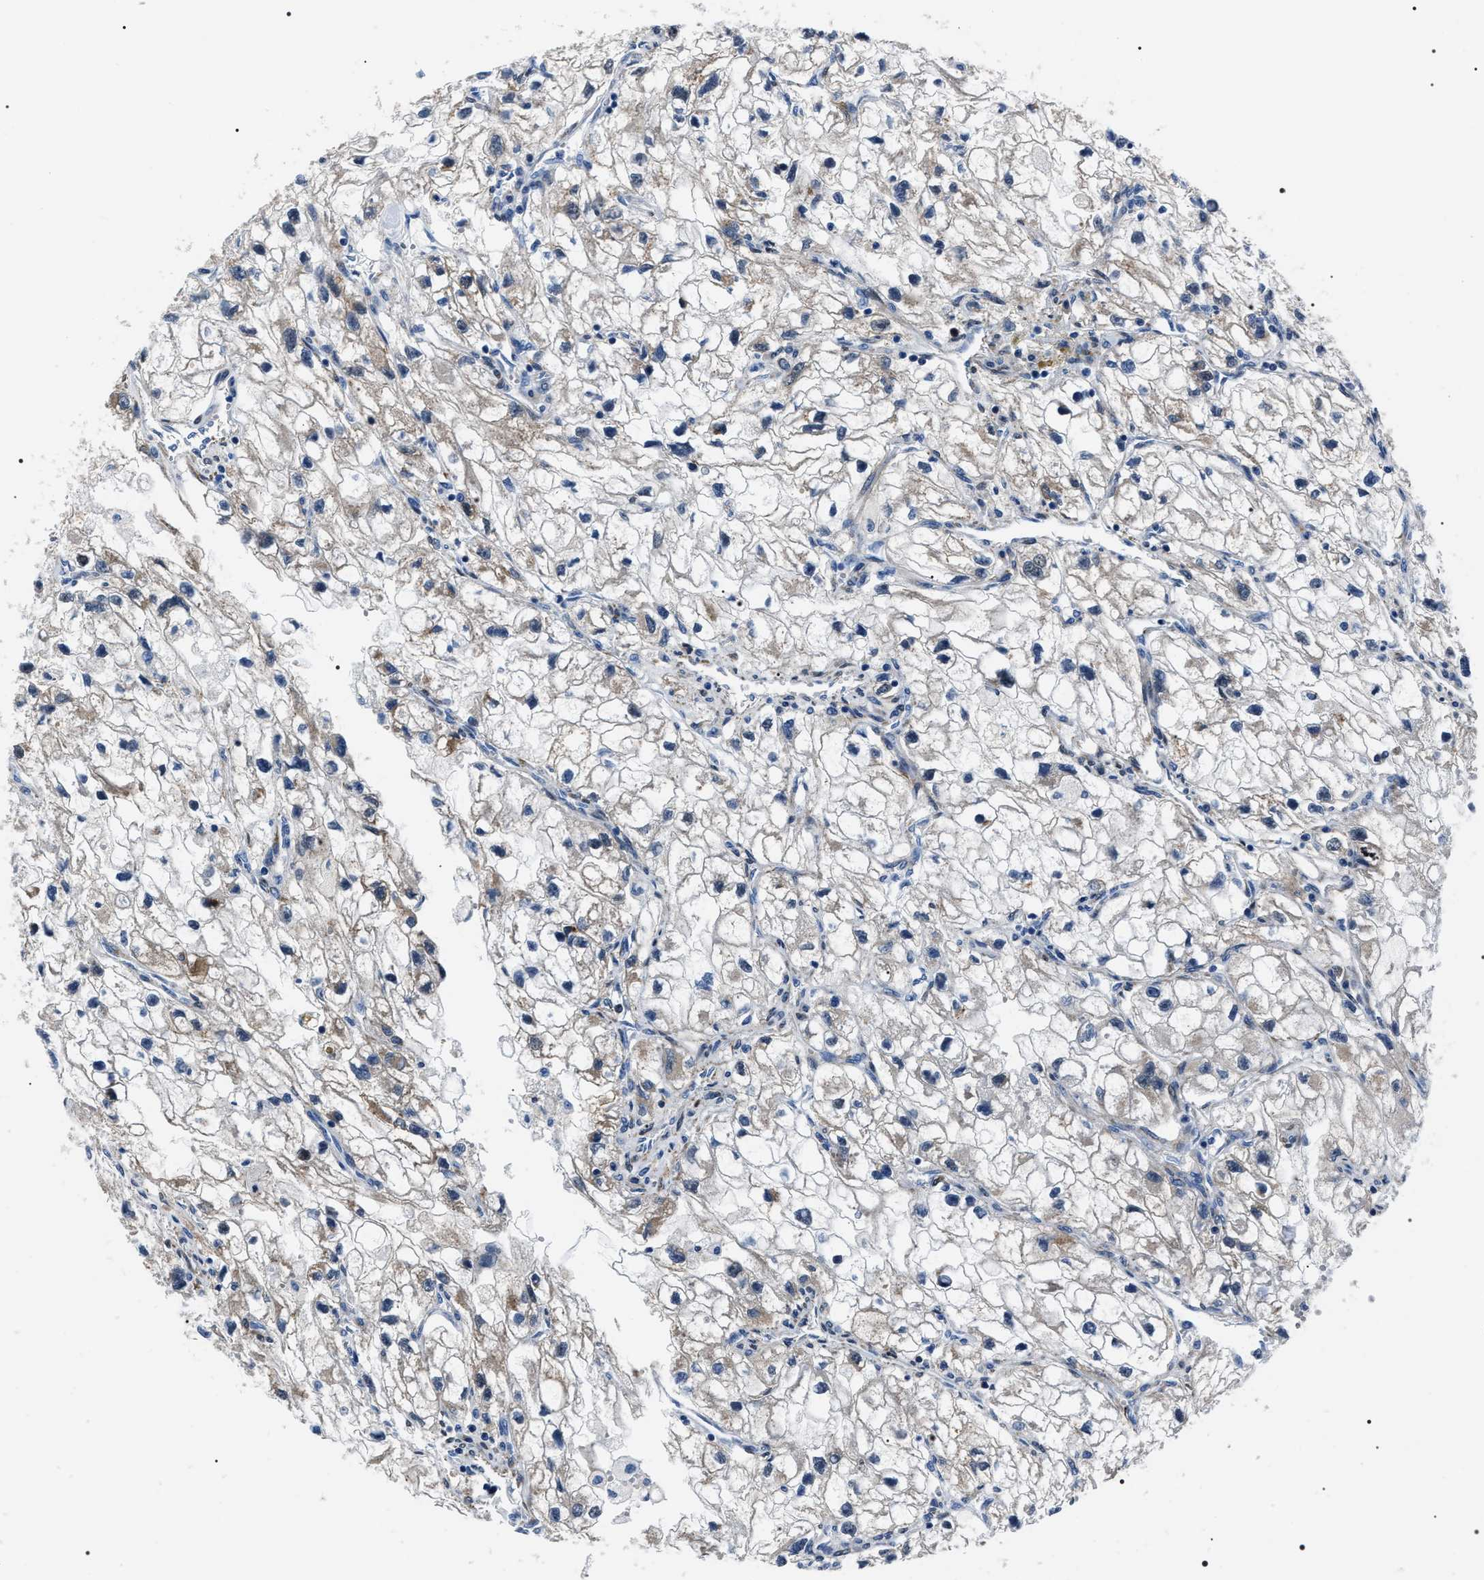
{"staining": {"intensity": "negative", "quantity": "none", "location": "none"}, "tissue": "renal cancer", "cell_type": "Tumor cells", "image_type": "cancer", "snomed": [{"axis": "morphology", "description": "Adenocarcinoma, NOS"}, {"axis": "topography", "description": "Kidney"}], "caption": "Immunohistochemistry (IHC) image of neoplastic tissue: human renal cancer (adenocarcinoma) stained with DAB demonstrates no significant protein staining in tumor cells.", "gene": "BAG2", "patient": {"sex": "female", "age": 70}}